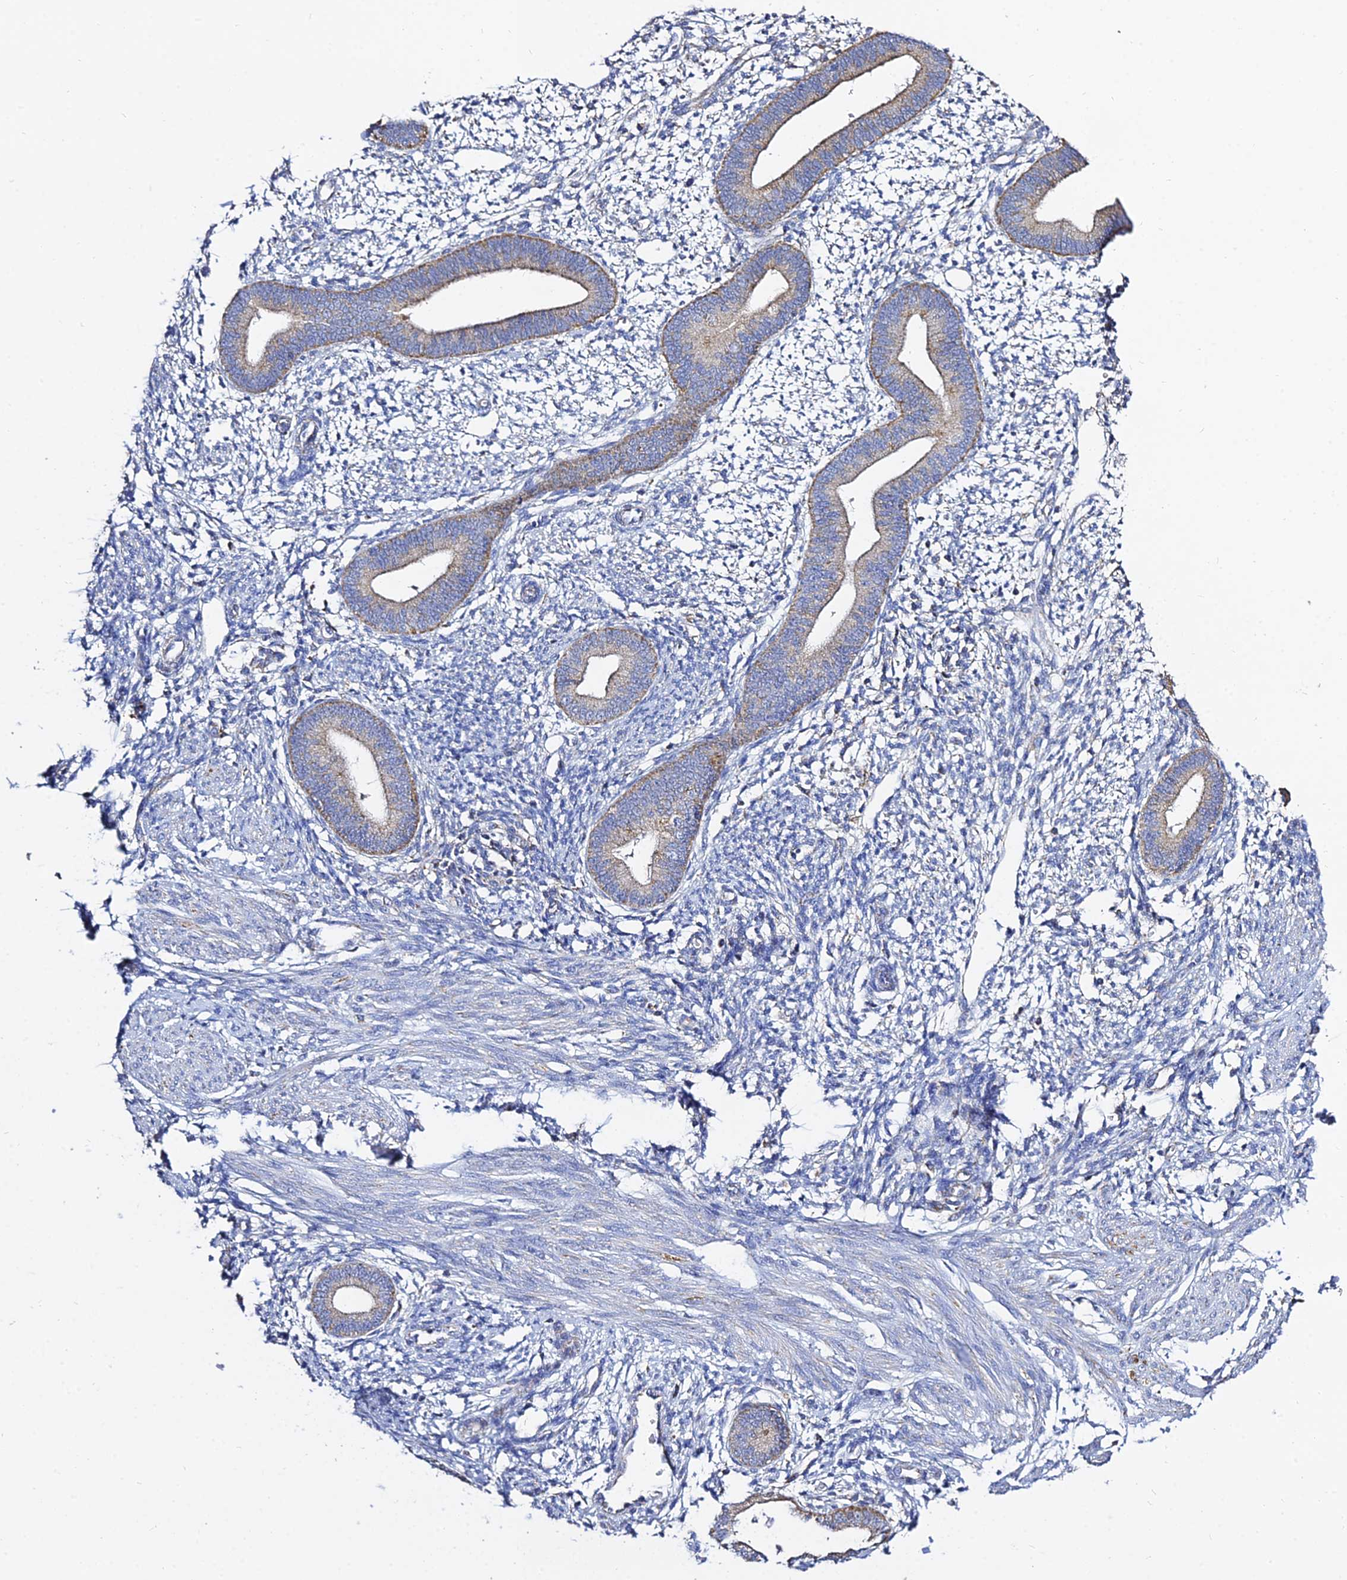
{"staining": {"intensity": "negative", "quantity": "none", "location": "none"}, "tissue": "endometrium", "cell_type": "Cells in endometrial stroma", "image_type": "normal", "snomed": [{"axis": "morphology", "description": "Normal tissue, NOS"}, {"axis": "topography", "description": "Endometrium"}], "caption": "Micrograph shows no significant protein expression in cells in endometrial stroma of benign endometrium.", "gene": "TYW5", "patient": {"sex": "female", "age": 46}}